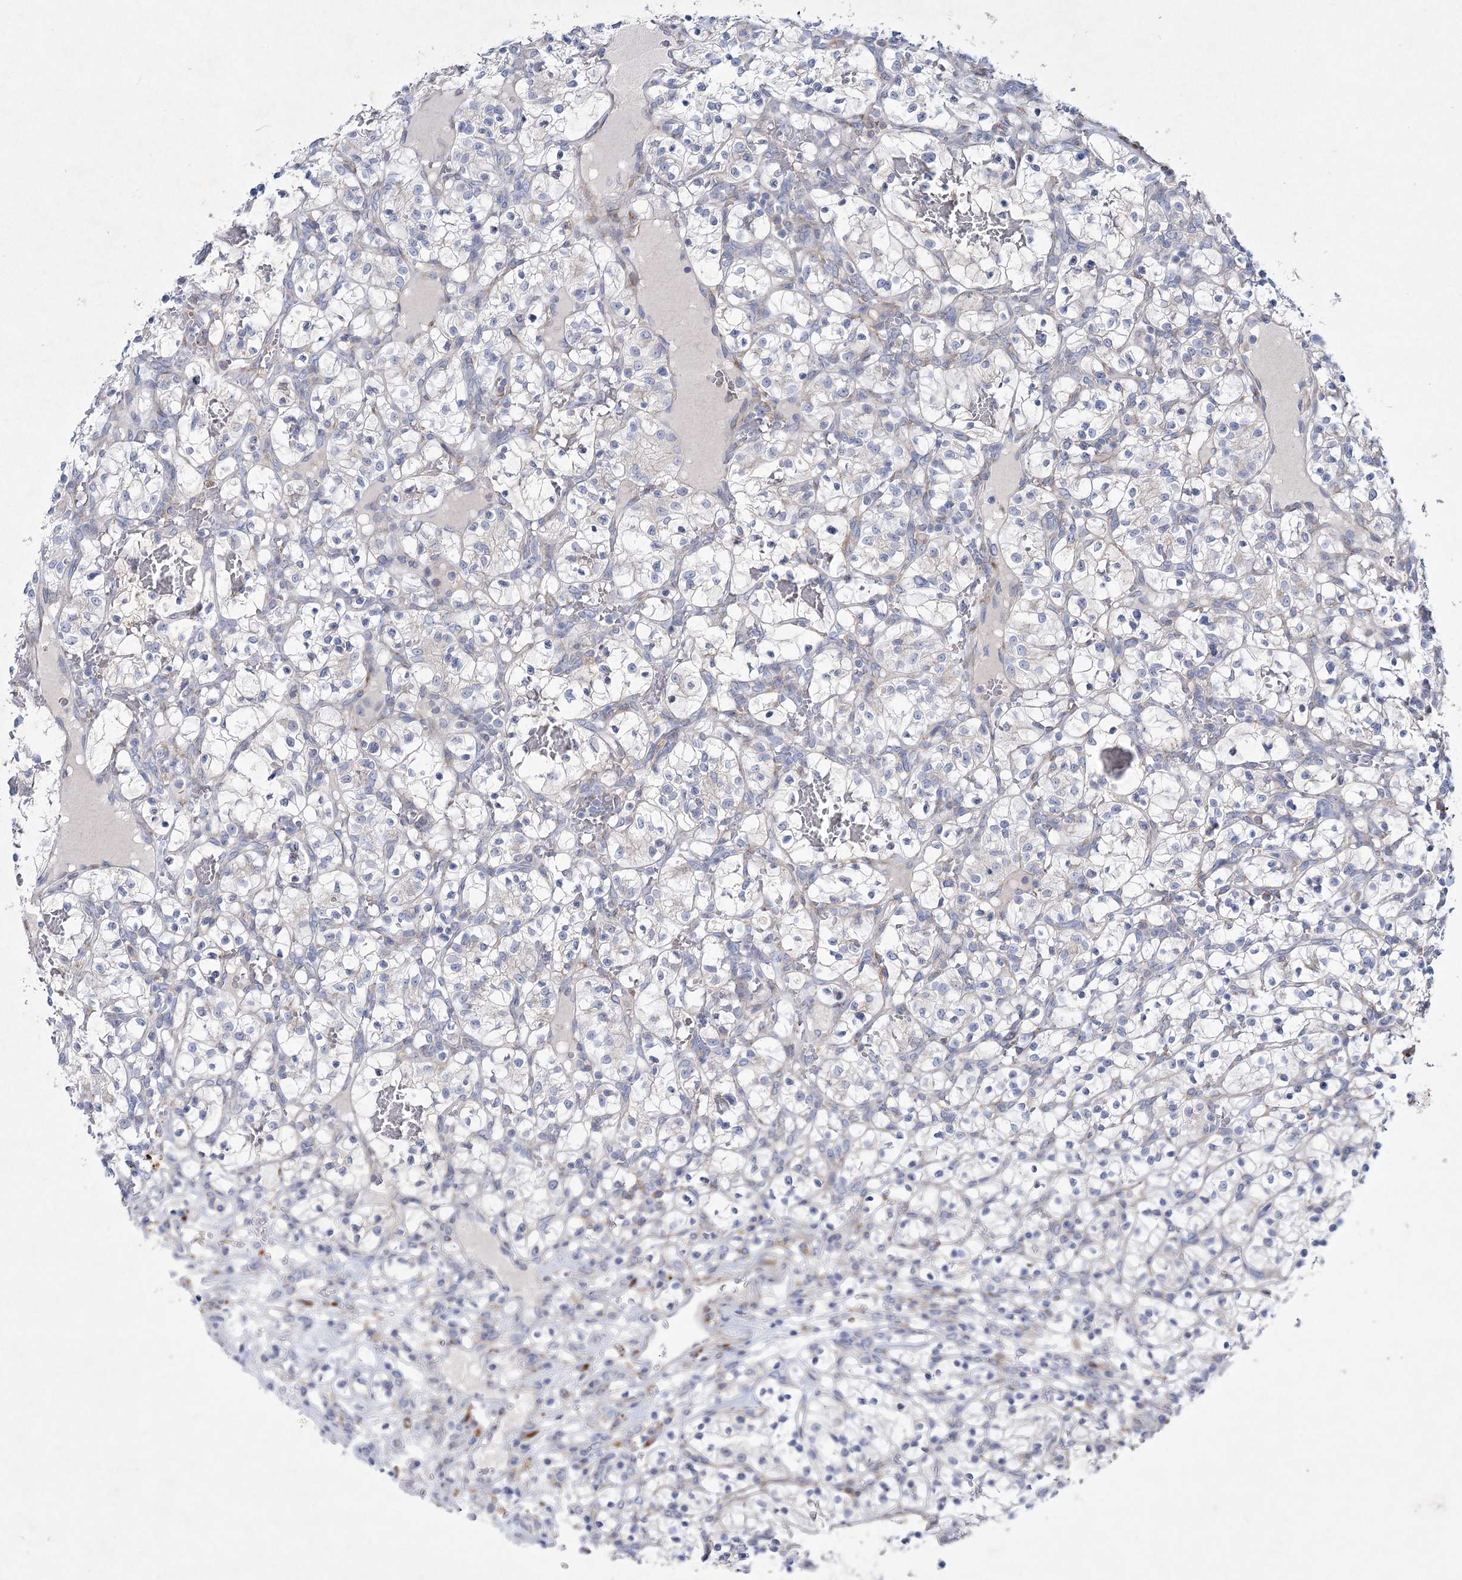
{"staining": {"intensity": "negative", "quantity": "none", "location": "none"}, "tissue": "renal cancer", "cell_type": "Tumor cells", "image_type": "cancer", "snomed": [{"axis": "morphology", "description": "Adenocarcinoma, NOS"}, {"axis": "topography", "description": "Kidney"}], "caption": "Immunohistochemistry (IHC) micrograph of neoplastic tissue: human renal adenocarcinoma stained with DAB displays no significant protein staining in tumor cells. (DAB (3,3'-diaminobenzidine) IHC with hematoxylin counter stain).", "gene": "ARFGEF3", "patient": {"sex": "female", "age": 57}}